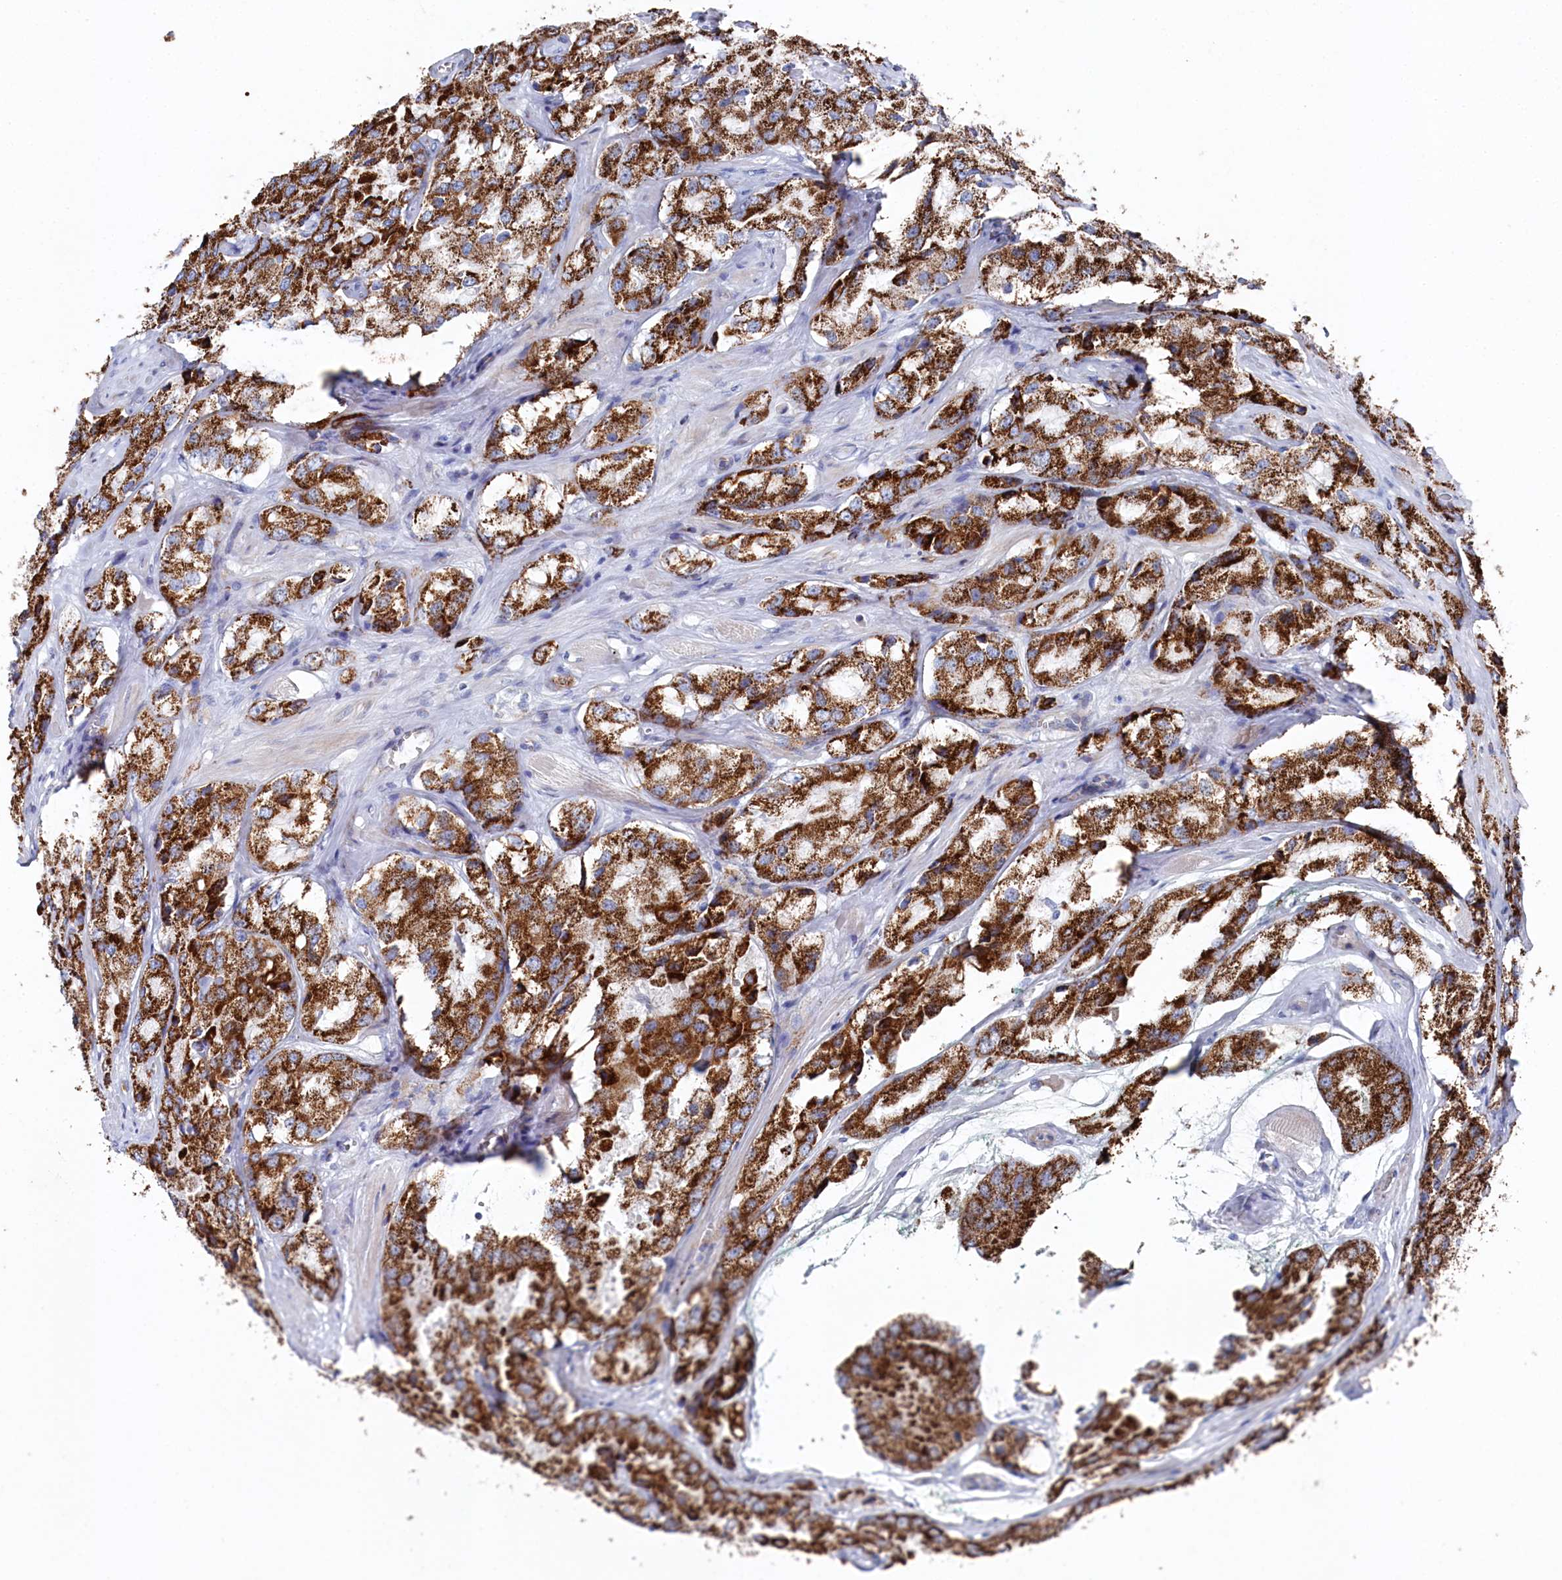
{"staining": {"intensity": "strong", "quantity": ">75%", "location": "cytoplasmic/membranous"}, "tissue": "prostate cancer", "cell_type": "Tumor cells", "image_type": "cancer", "snomed": [{"axis": "morphology", "description": "Adenocarcinoma, High grade"}, {"axis": "topography", "description": "Prostate"}], "caption": "A high-resolution image shows immunohistochemistry staining of prostate cancer, which demonstrates strong cytoplasmic/membranous positivity in approximately >75% of tumor cells.", "gene": "GLS2", "patient": {"sex": "male", "age": 66}}